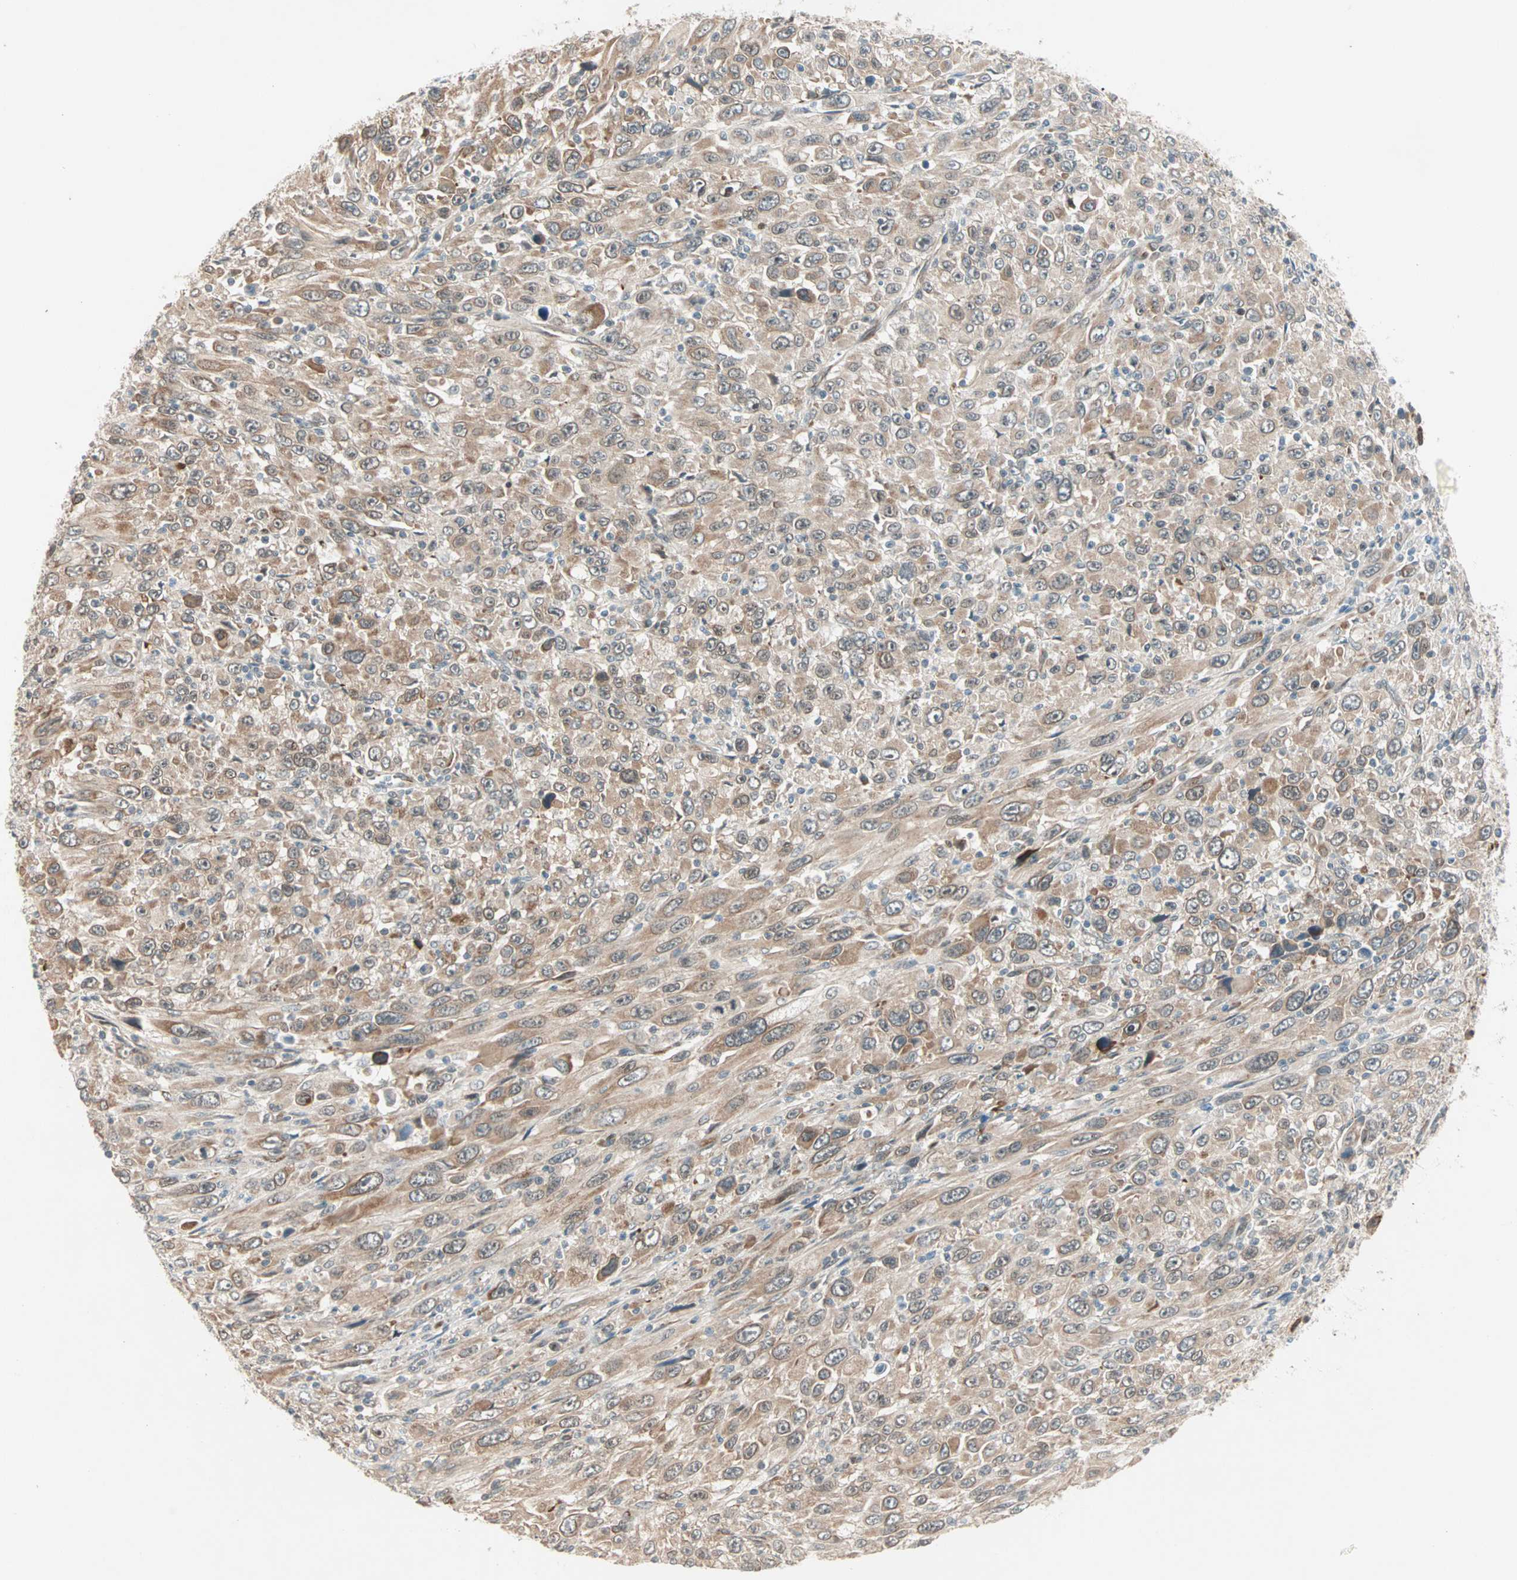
{"staining": {"intensity": "weak", "quantity": ">75%", "location": "cytoplasmic/membranous,nuclear"}, "tissue": "melanoma", "cell_type": "Tumor cells", "image_type": "cancer", "snomed": [{"axis": "morphology", "description": "Malignant melanoma, Metastatic site"}, {"axis": "topography", "description": "Skin"}], "caption": "Human melanoma stained with a brown dye shows weak cytoplasmic/membranous and nuclear positive expression in approximately >75% of tumor cells.", "gene": "ZNF37A", "patient": {"sex": "female", "age": 56}}